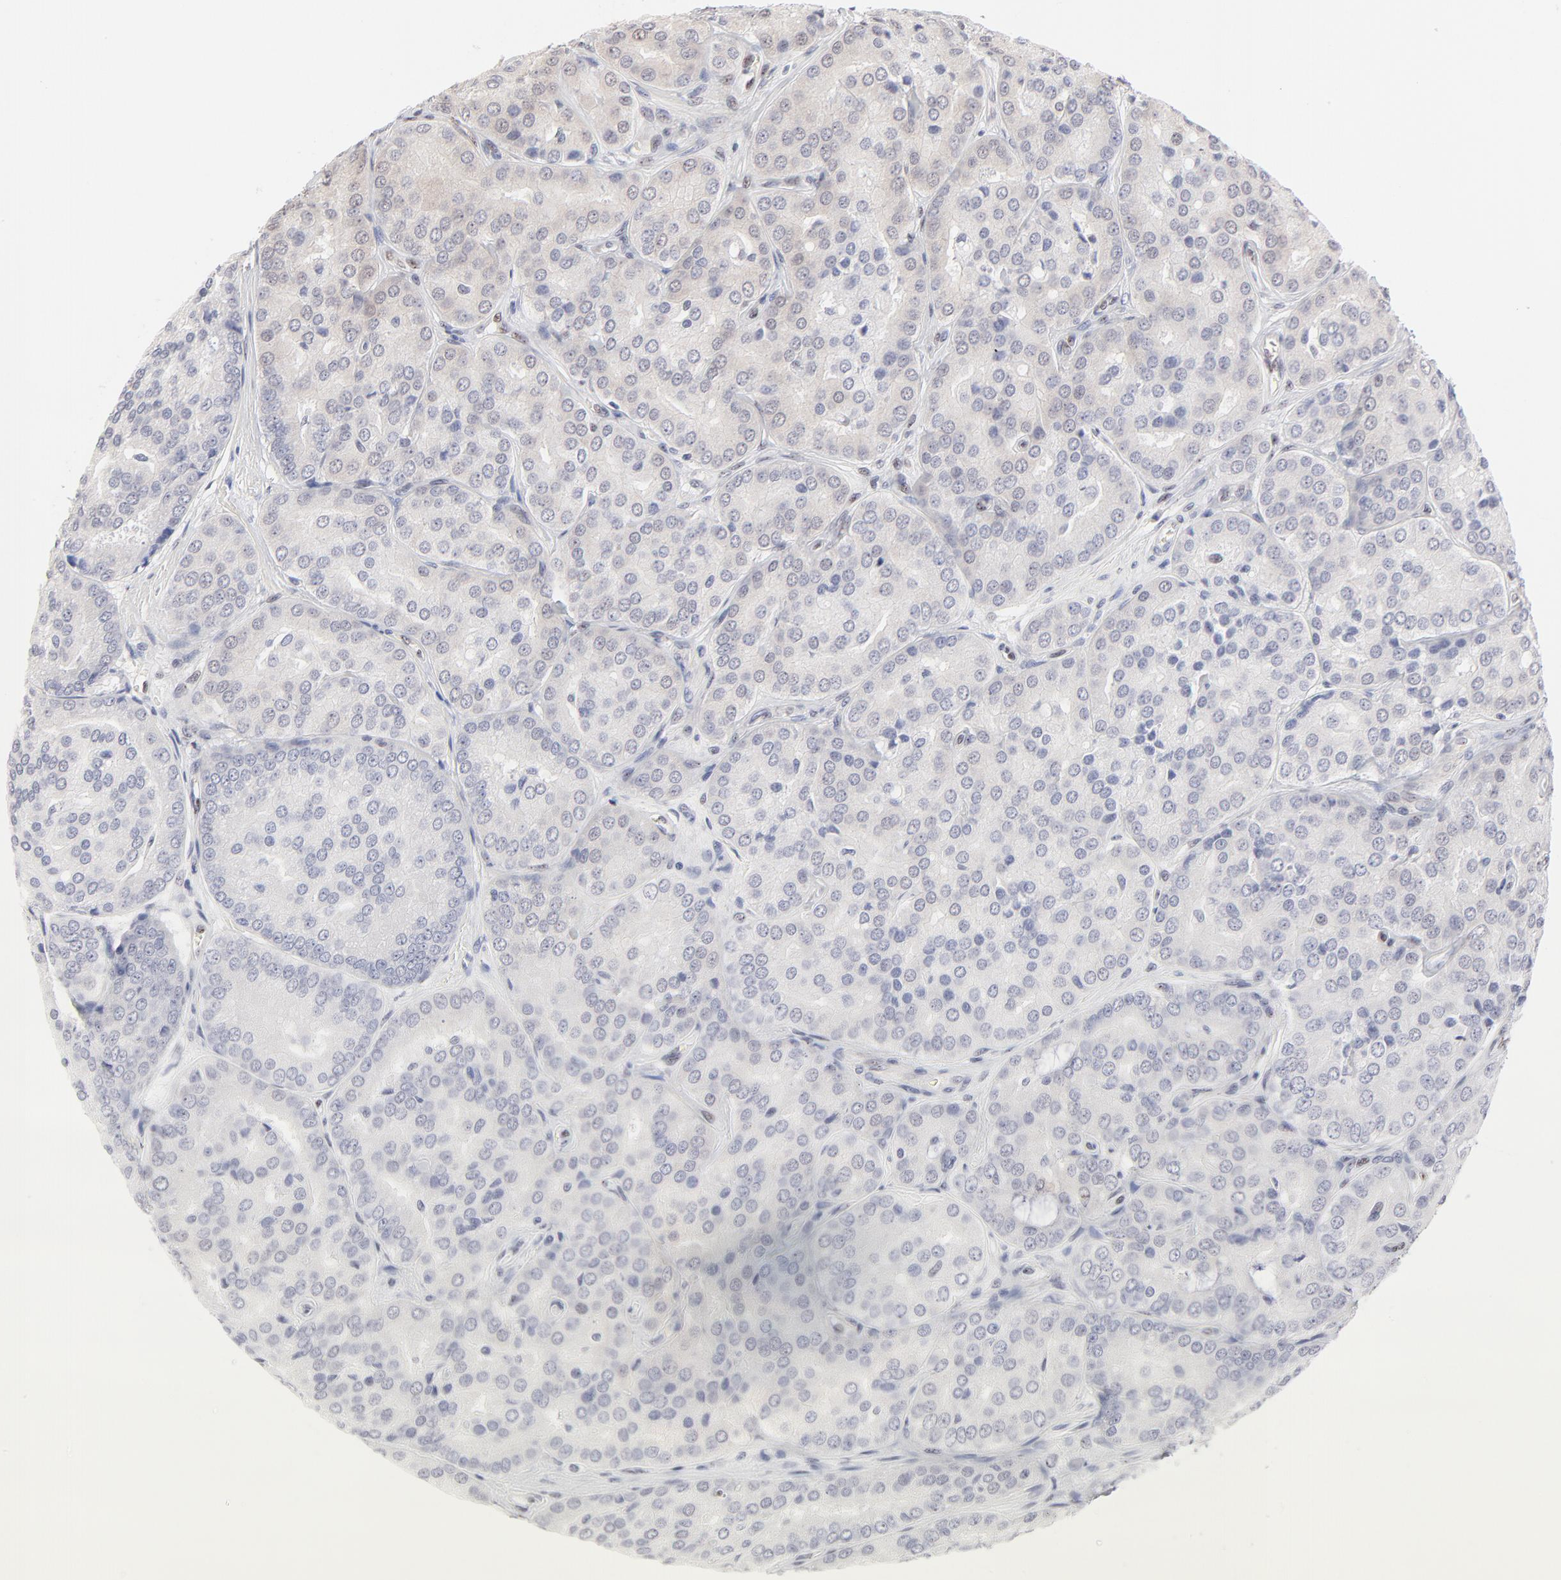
{"staining": {"intensity": "negative", "quantity": "none", "location": "none"}, "tissue": "prostate cancer", "cell_type": "Tumor cells", "image_type": "cancer", "snomed": [{"axis": "morphology", "description": "Adenocarcinoma, High grade"}, {"axis": "topography", "description": "Prostate"}], "caption": "Protein analysis of high-grade adenocarcinoma (prostate) demonstrates no significant expression in tumor cells. (DAB IHC, high magnification).", "gene": "STAT3", "patient": {"sex": "male", "age": 64}}